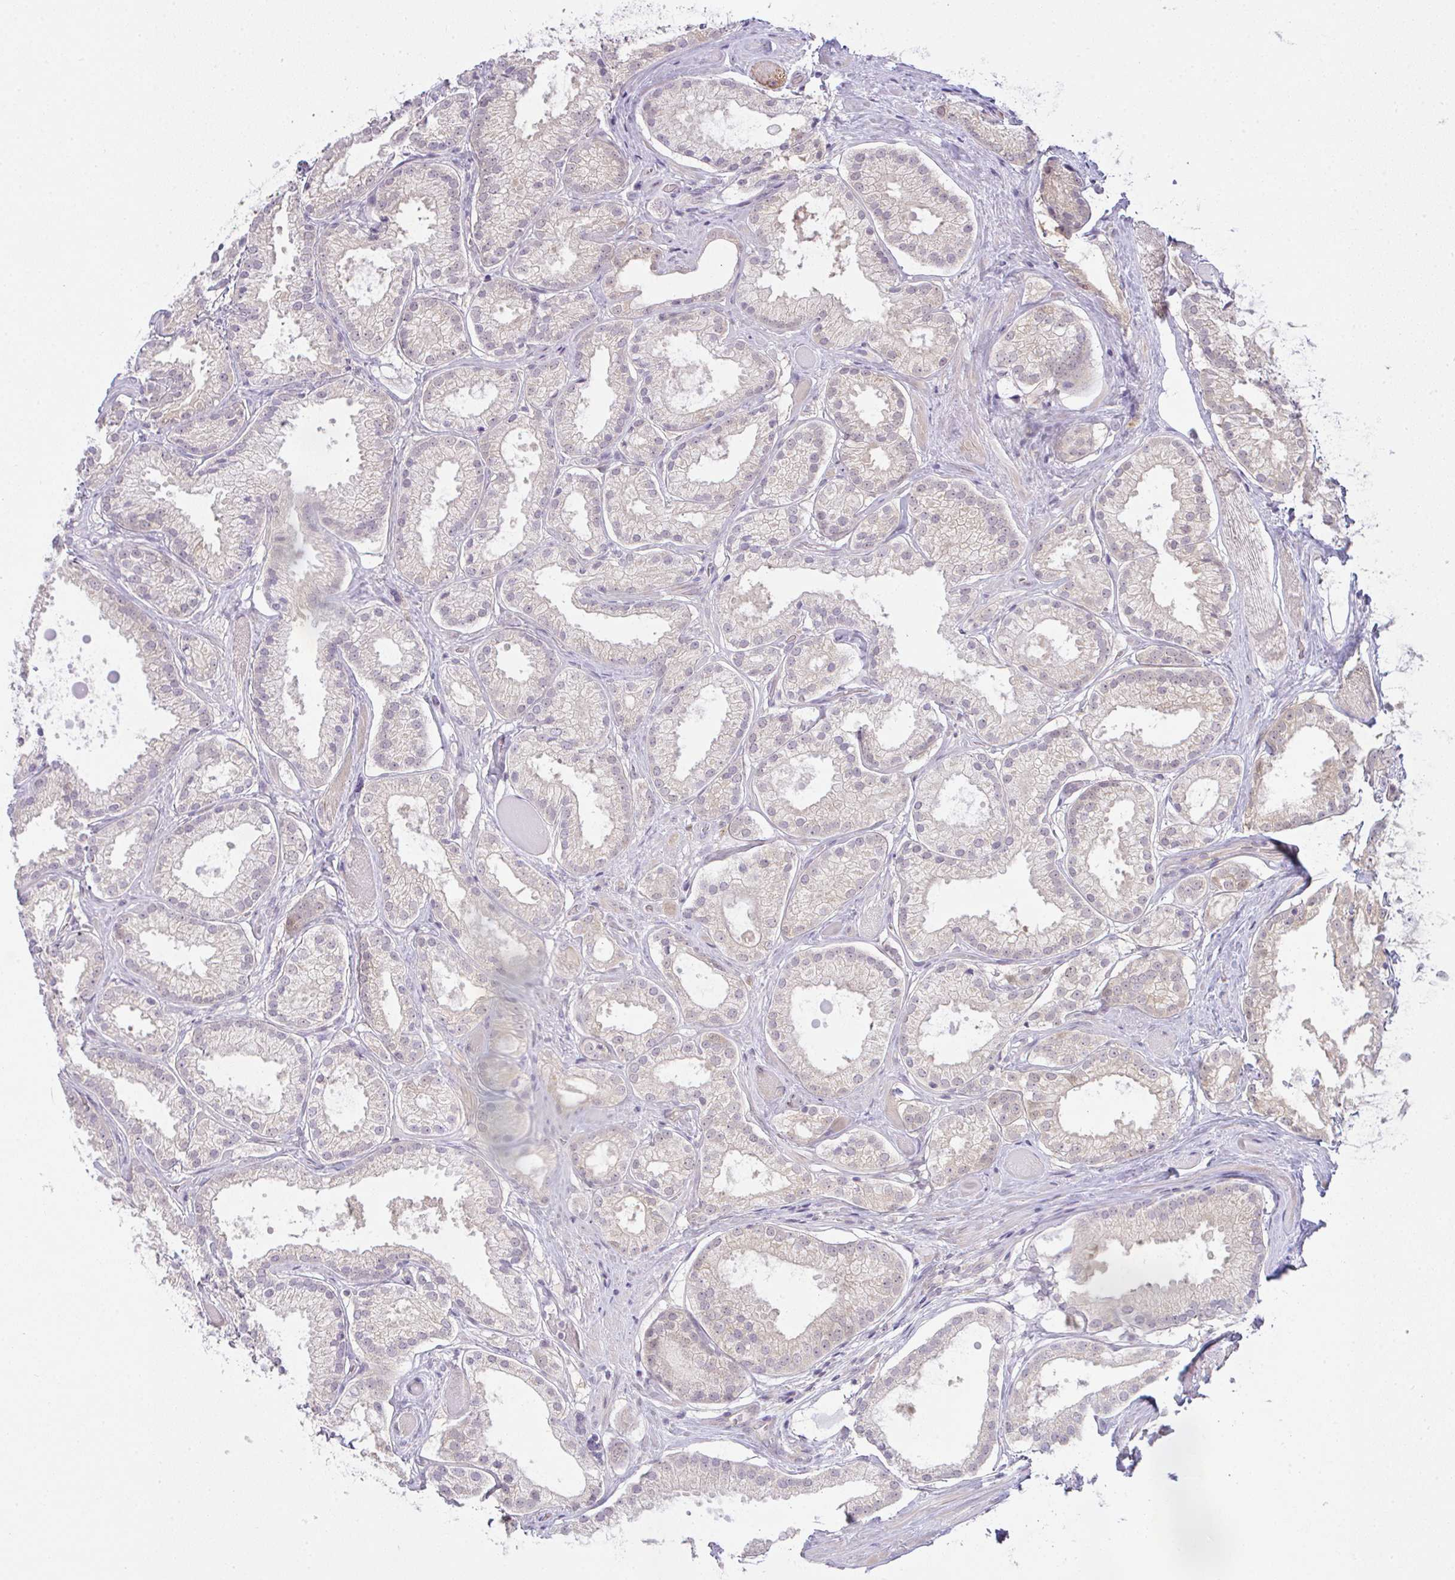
{"staining": {"intensity": "negative", "quantity": "none", "location": "none"}, "tissue": "prostate cancer", "cell_type": "Tumor cells", "image_type": "cancer", "snomed": [{"axis": "morphology", "description": "Adenocarcinoma, High grade"}, {"axis": "topography", "description": "Prostate"}], "caption": "An IHC micrograph of adenocarcinoma (high-grade) (prostate) is shown. There is no staining in tumor cells of adenocarcinoma (high-grade) (prostate).", "gene": "CSE1L", "patient": {"sex": "male", "age": 68}}